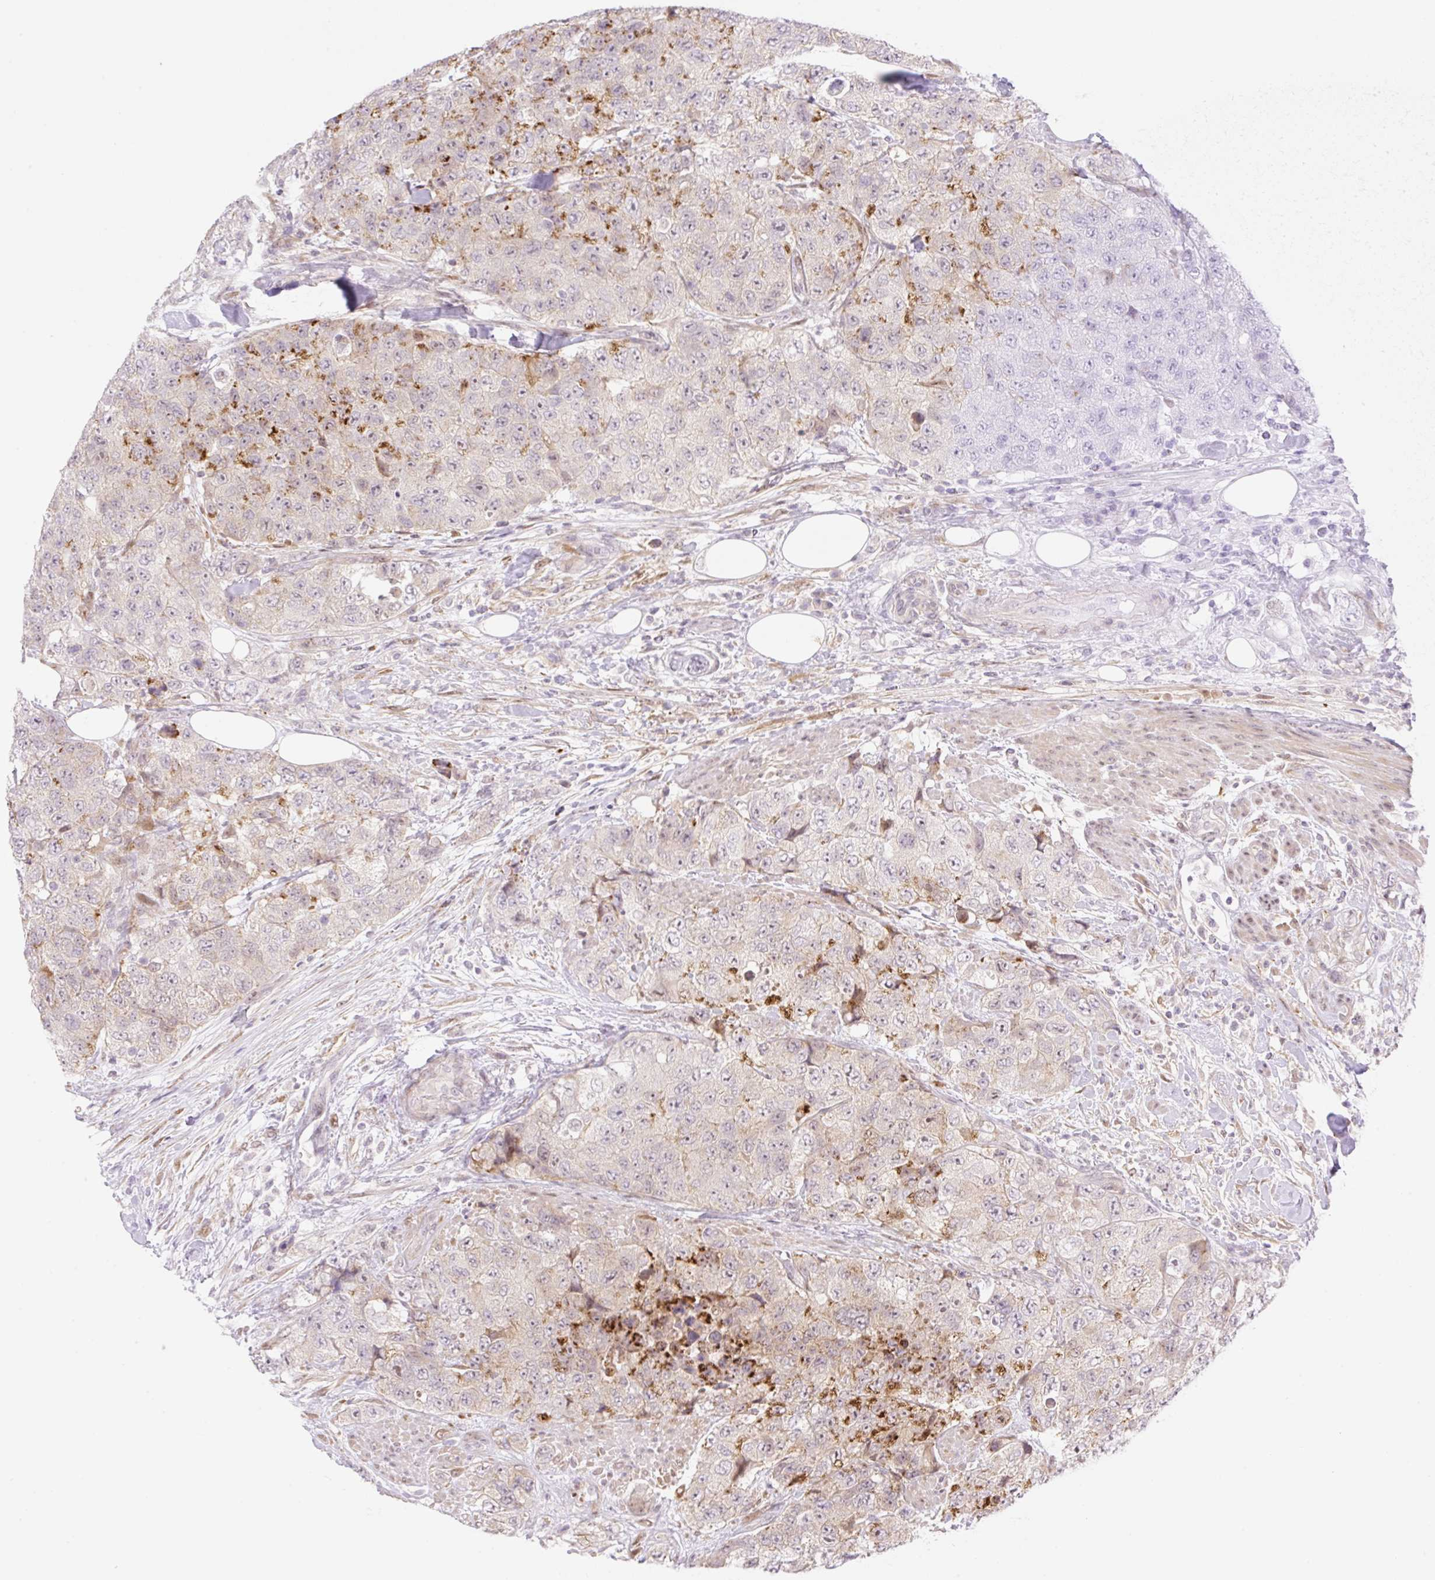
{"staining": {"intensity": "moderate", "quantity": "<25%", "location": "cytoplasmic/membranous"}, "tissue": "urothelial cancer", "cell_type": "Tumor cells", "image_type": "cancer", "snomed": [{"axis": "morphology", "description": "Urothelial carcinoma, High grade"}, {"axis": "topography", "description": "Urinary bladder"}], "caption": "Immunohistochemistry (IHC) of urothelial carcinoma (high-grade) demonstrates low levels of moderate cytoplasmic/membranous expression in approximately <25% of tumor cells. (Stains: DAB in brown, nuclei in blue, Microscopy: brightfield microscopy at high magnification).", "gene": "ZFP41", "patient": {"sex": "female", "age": 78}}